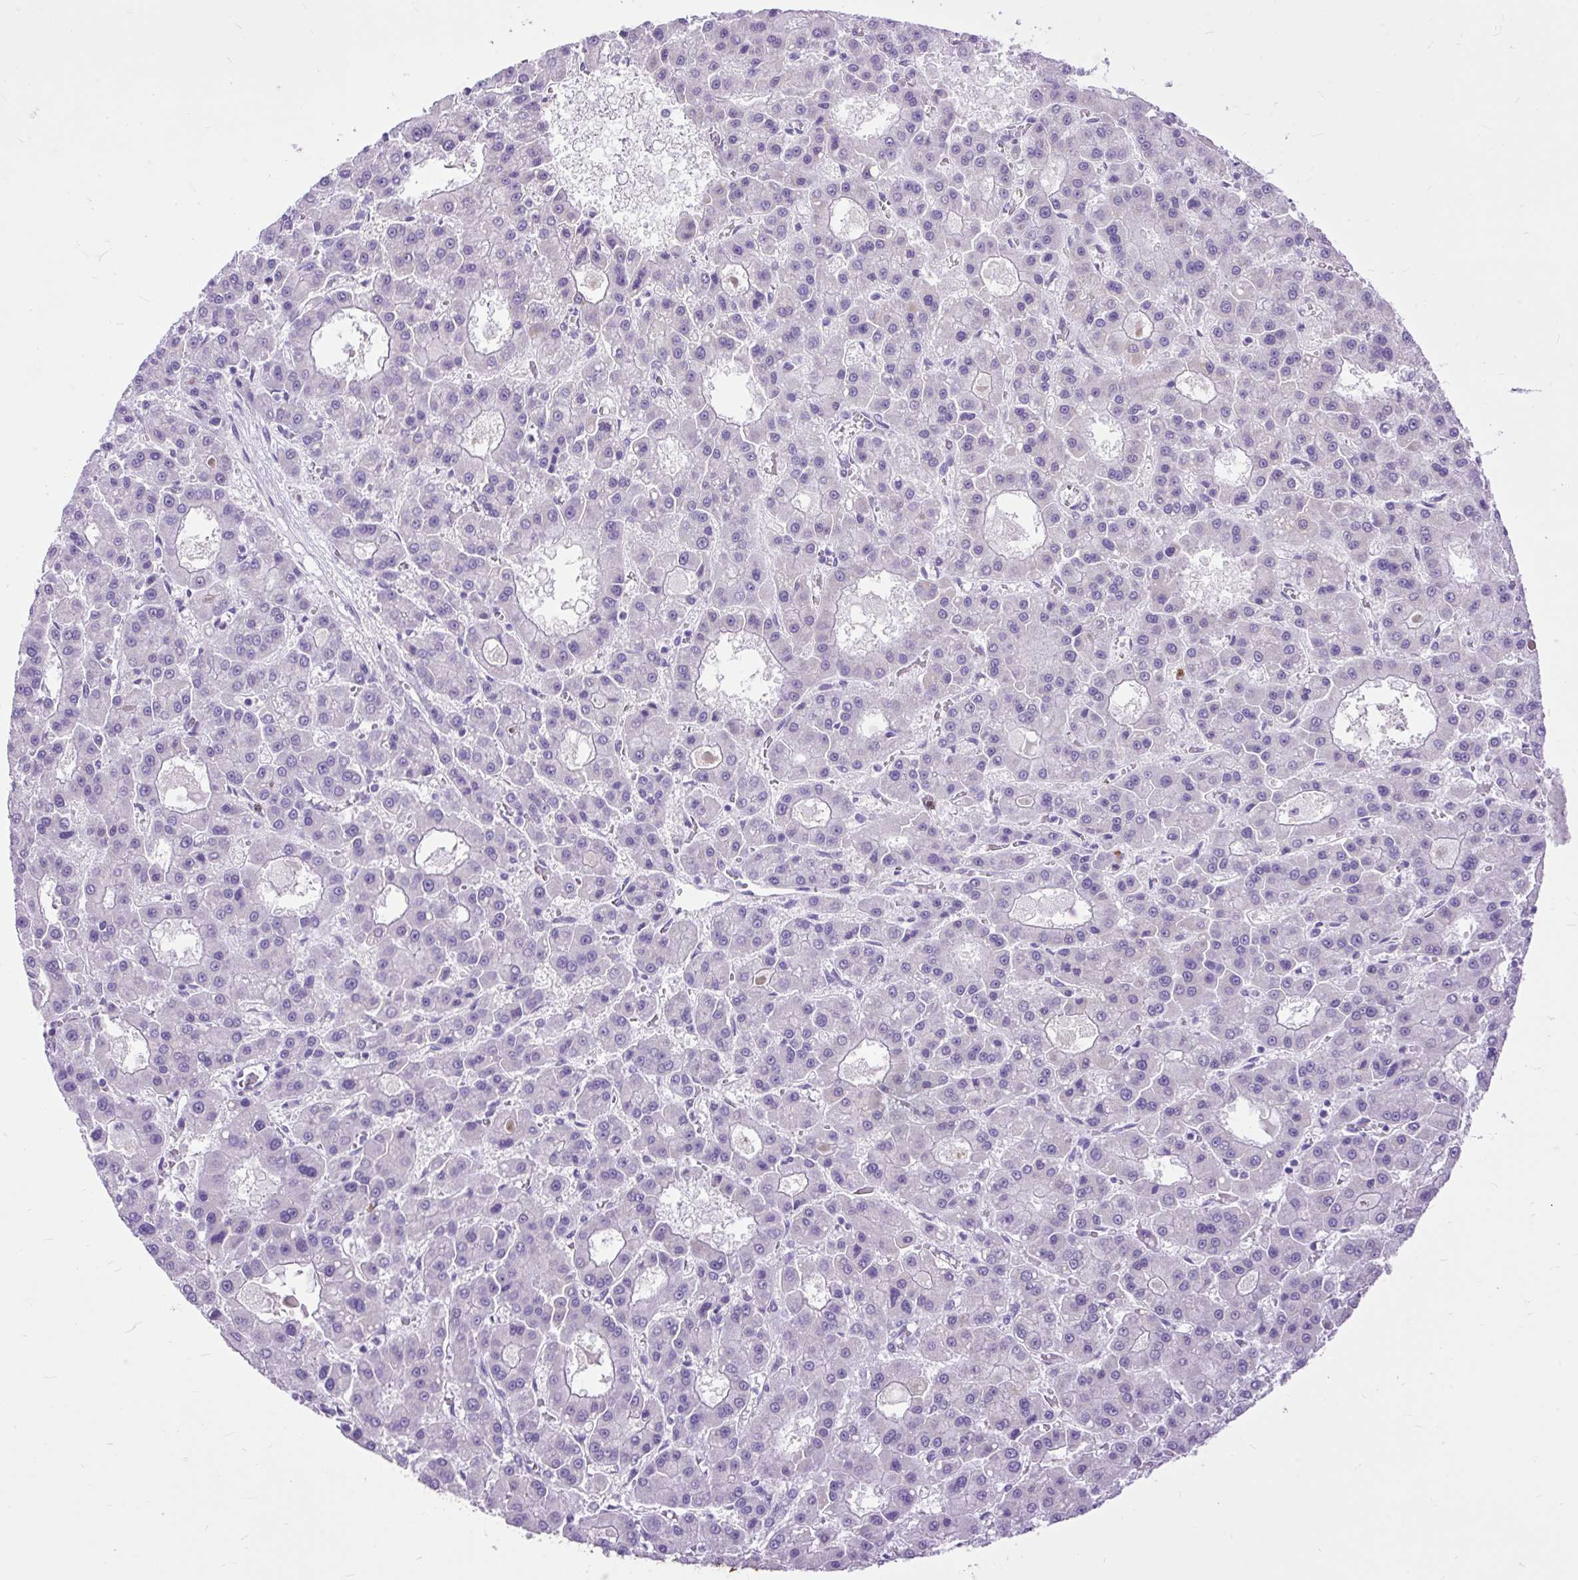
{"staining": {"intensity": "negative", "quantity": "none", "location": "none"}, "tissue": "liver cancer", "cell_type": "Tumor cells", "image_type": "cancer", "snomed": [{"axis": "morphology", "description": "Carcinoma, Hepatocellular, NOS"}, {"axis": "topography", "description": "Liver"}], "caption": "The IHC photomicrograph has no significant positivity in tumor cells of hepatocellular carcinoma (liver) tissue. (DAB immunohistochemistry visualized using brightfield microscopy, high magnification).", "gene": "ZNF256", "patient": {"sex": "male", "age": 70}}